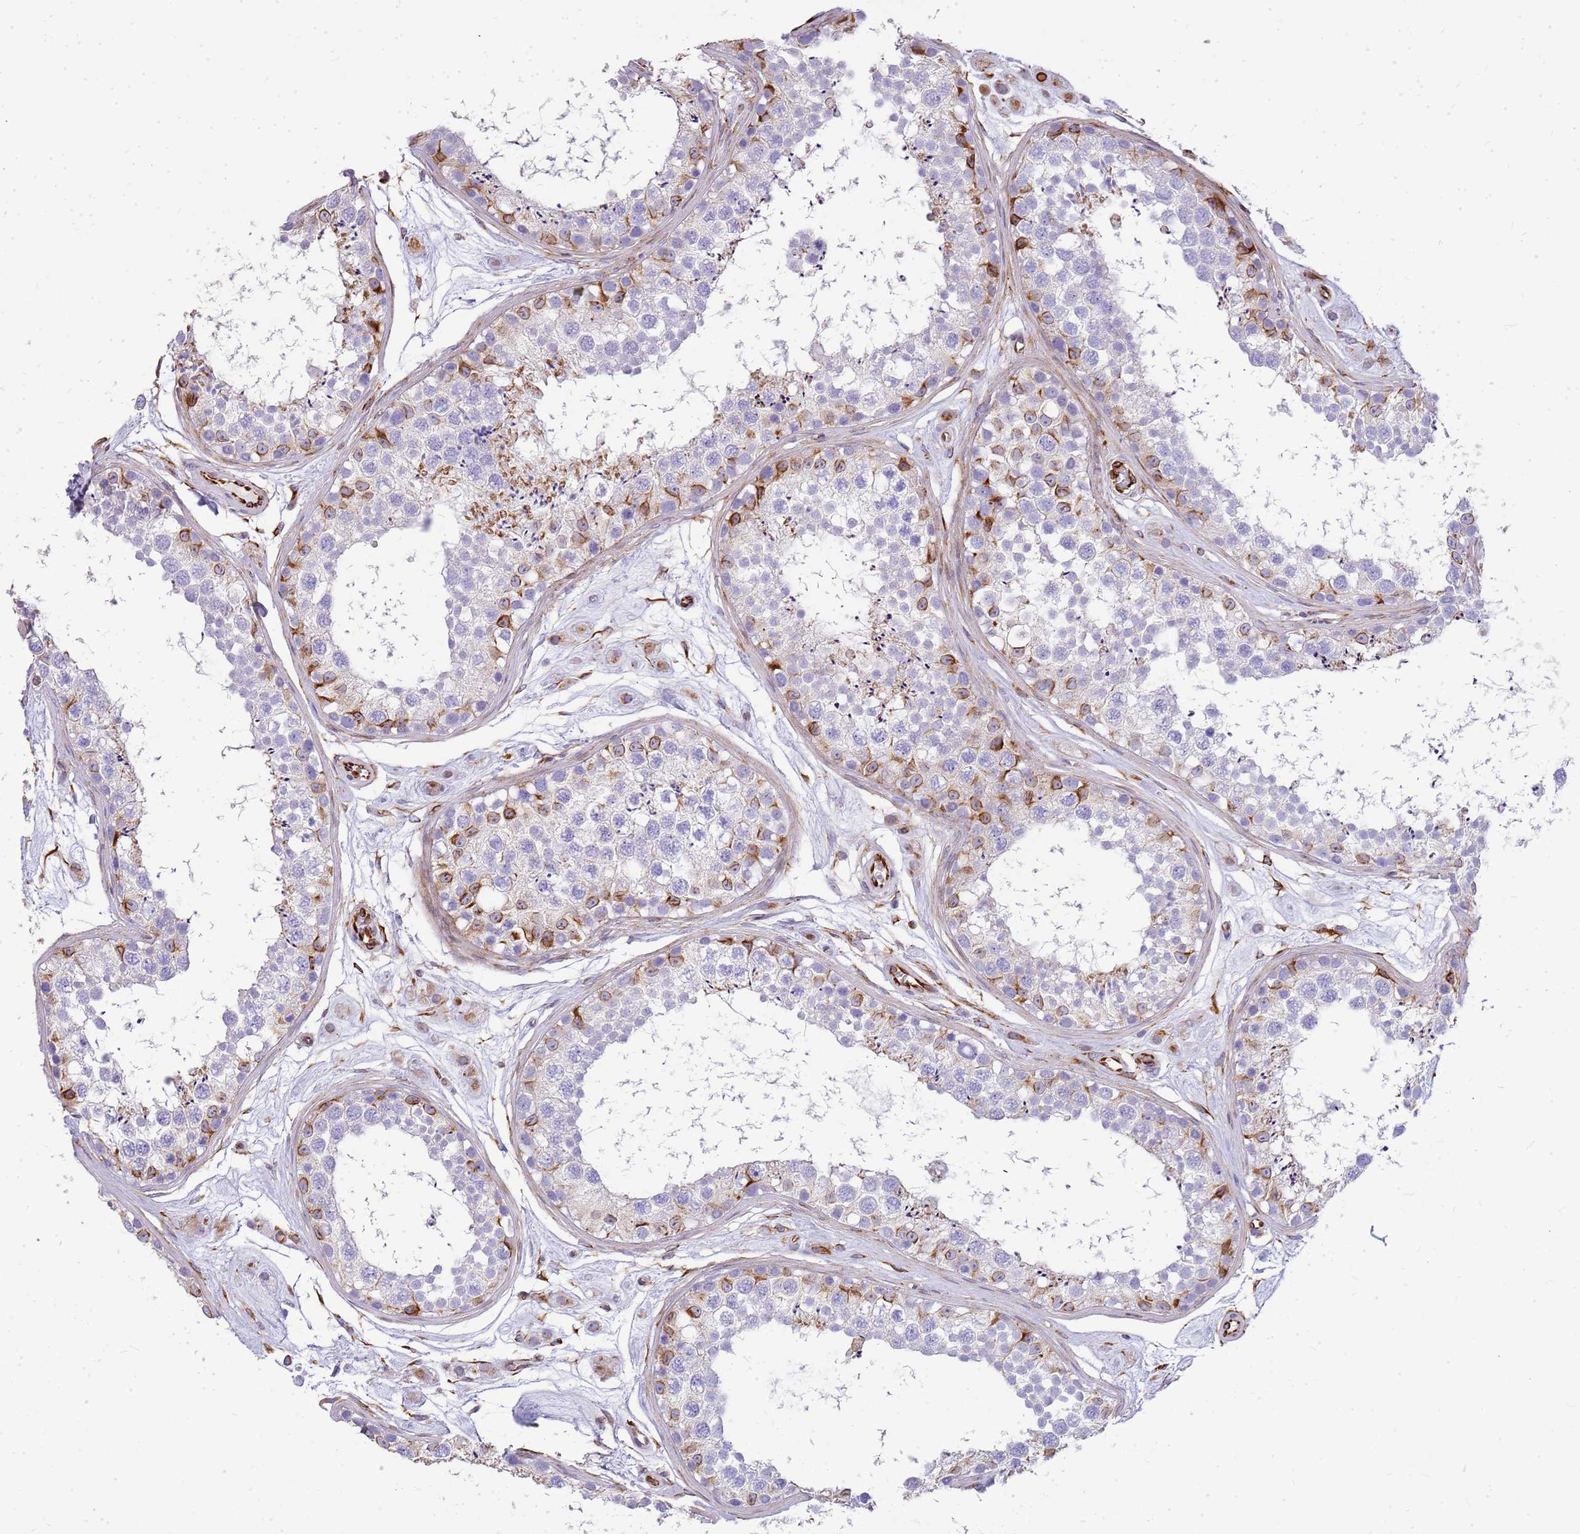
{"staining": {"intensity": "moderate", "quantity": "<25%", "location": "cytoplasmic/membranous"}, "tissue": "testis", "cell_type": "Cells in seminiferous ducts", "image_type": "normal", "snomed": [{"axis": "morphology", "description": "Normal tissue, NOS"}, {"axis": "topography", "description": "Testis"}], "caption": "Testis stained with DAB (3,3'-diaminobenzidine) IHC displays low levels of moderate cytoplasmic/membranous expression in about <25% of cells in seminiferous ducts. Immunohistochemistry (ihc) stains the protein in brown and the nuclei are stained blue.", "gene": "ZDHHC1", "patient": {"sex": "male", "age": 25}}